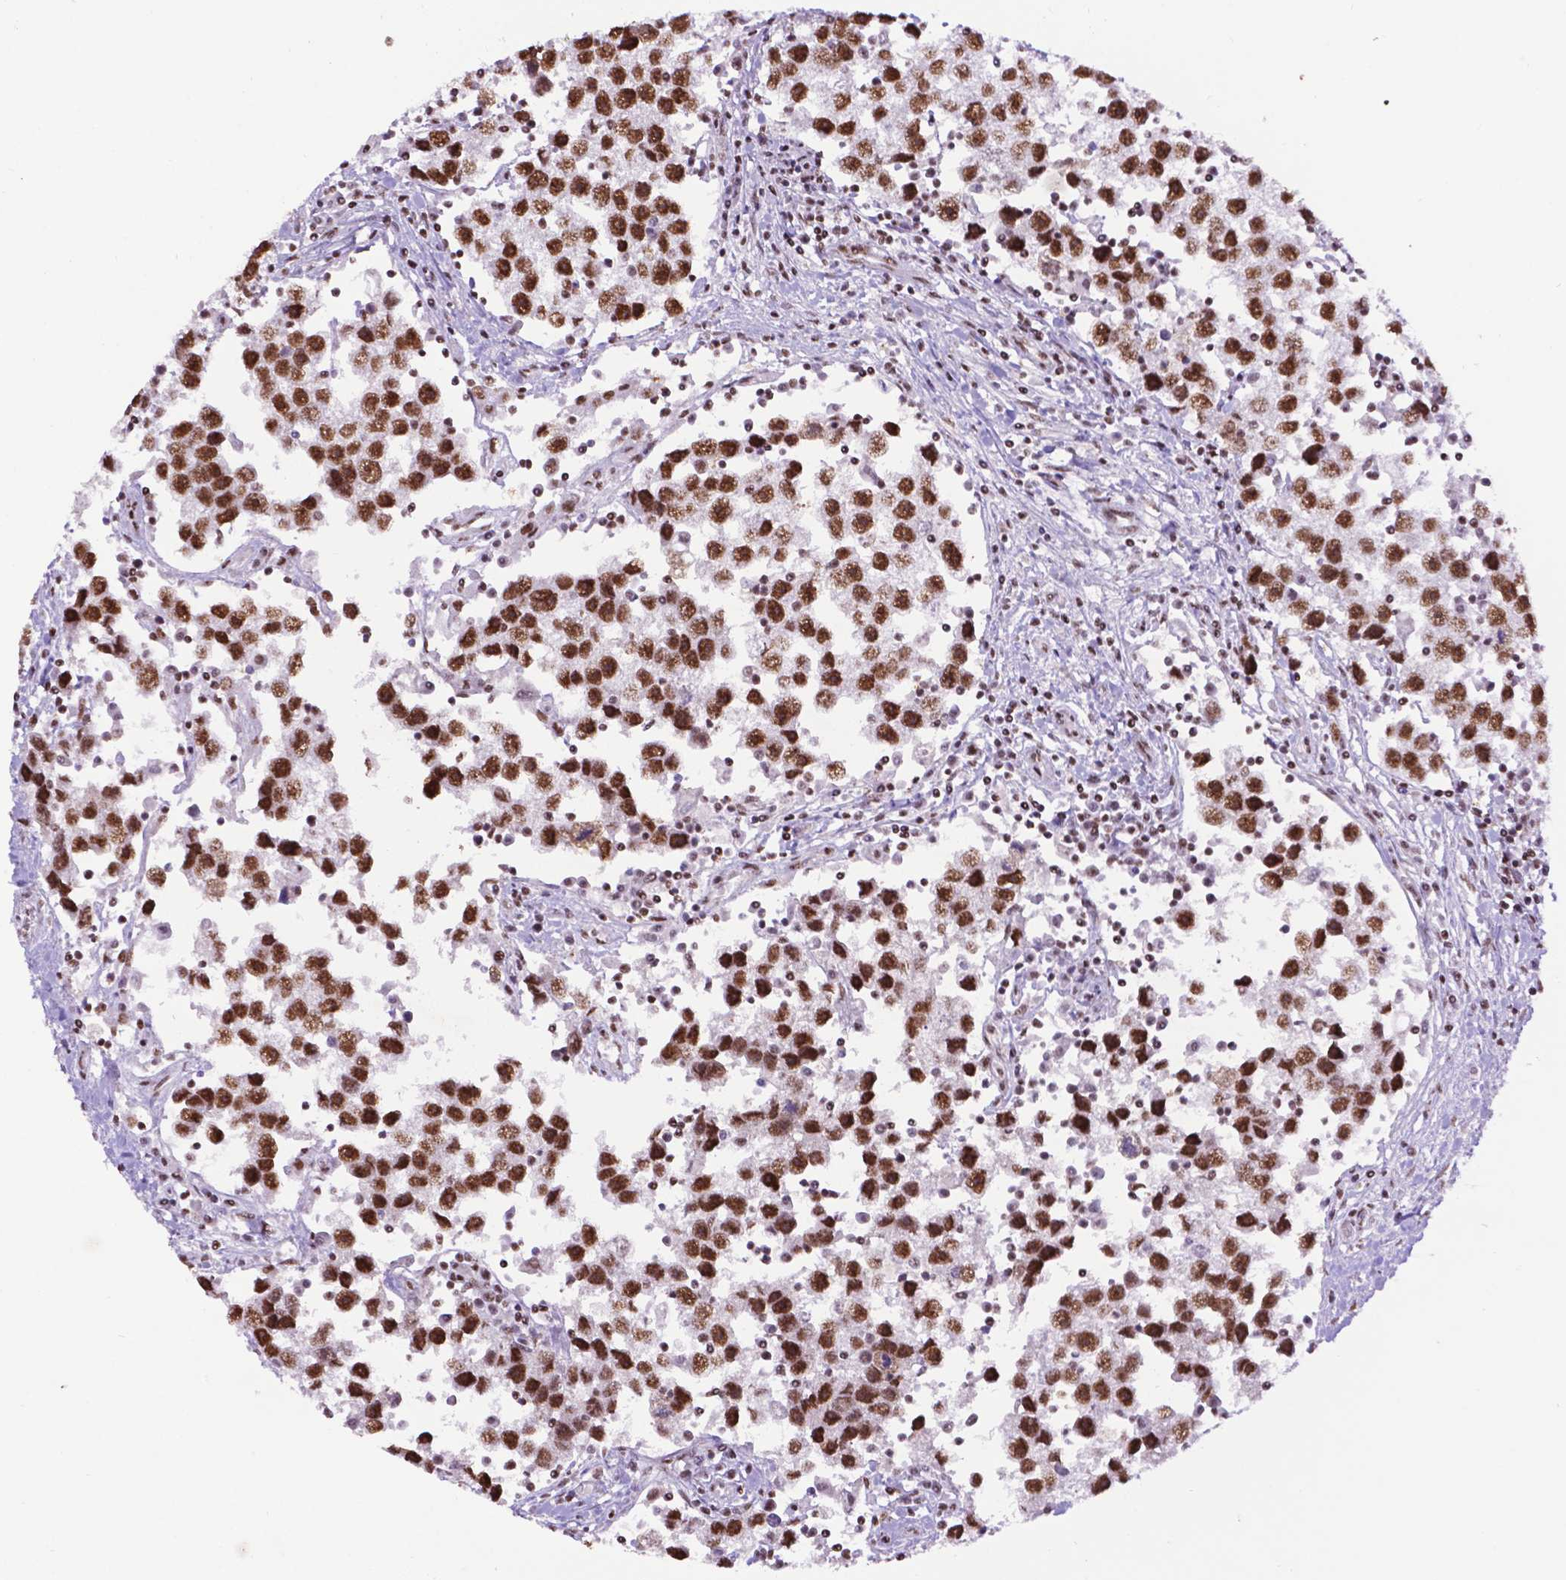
{"staining": {"intensity": "strong", "quantity": ">75%", "location": "nuclear"}, "tissue": "testis cancer", "cell_type": "Tumor cells", "image_type": "cancer", "snomed": [{"axis": "morphology", "description": "Seminoma, NOS"}, {"axis": "topography", "description": "Testis"}], "caption": "Immunohistochemistry histopathology image of testis cancer (seminoma) stained for a protein (brown), which shows high levels of strong nuclear staining in approximately >75% of tumor cells.", "gene": "CCAR2", "patient": {"sex": "male", "age": 30}}